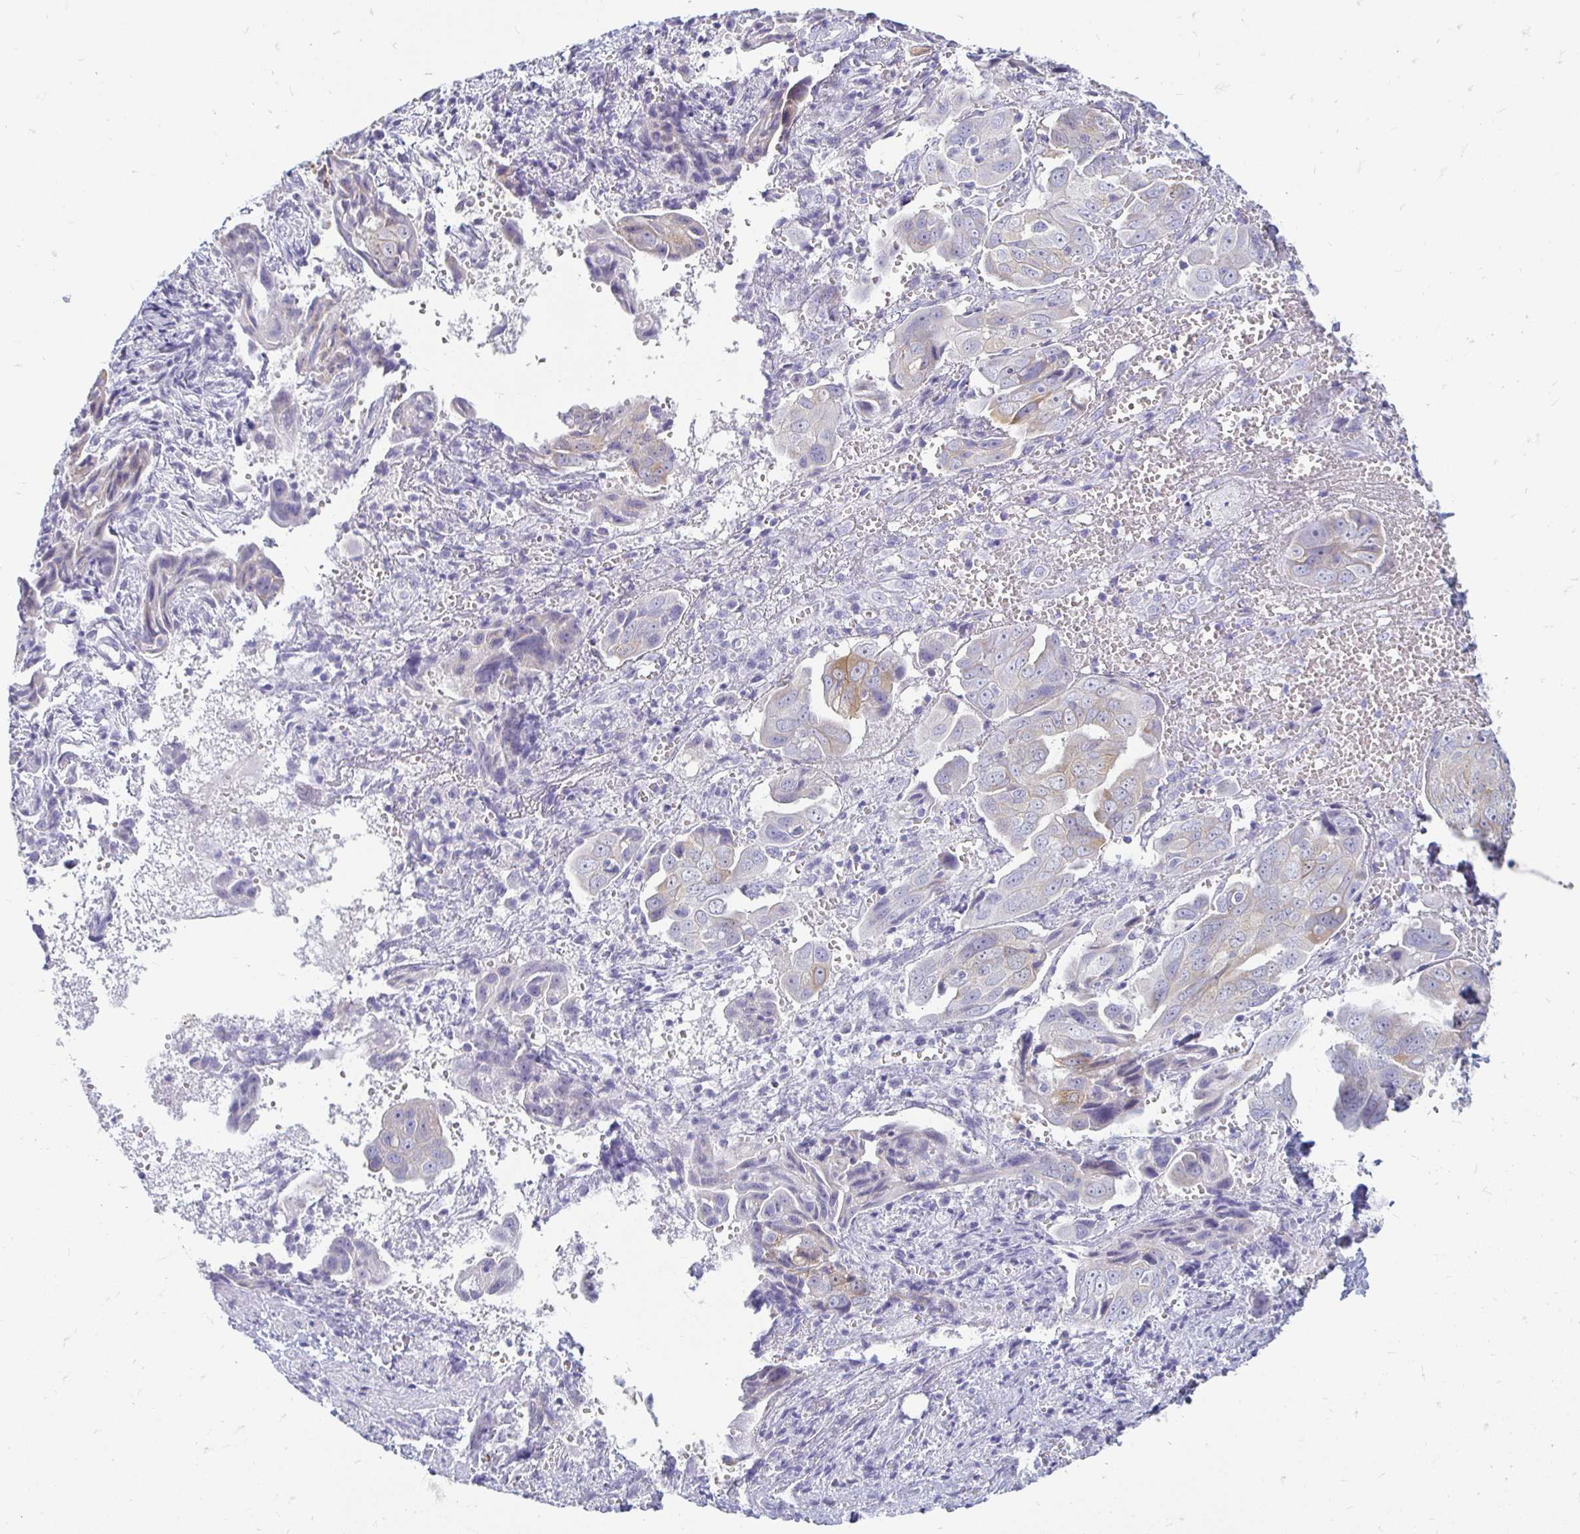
{"staining": {"intensity": "weak", "quantity": "<25%", "location": "cytoplasmic/membranous"}, "tissue": "ovarian cancer", "cell_type": "Tumor cells", "image_type": "cancer", "snomed": [{"axis": "morphology", "description": "Carcinoma, endometroid"}, {"axis": "topography", "description": "Ovary"}], "caption": "Immunohistochemical staining of human ovarian endometroid carcinoma exhibits no significant staining in tumor cells.", "gene": "PEG10", "patient": {"sex": "female", "age": 70}}